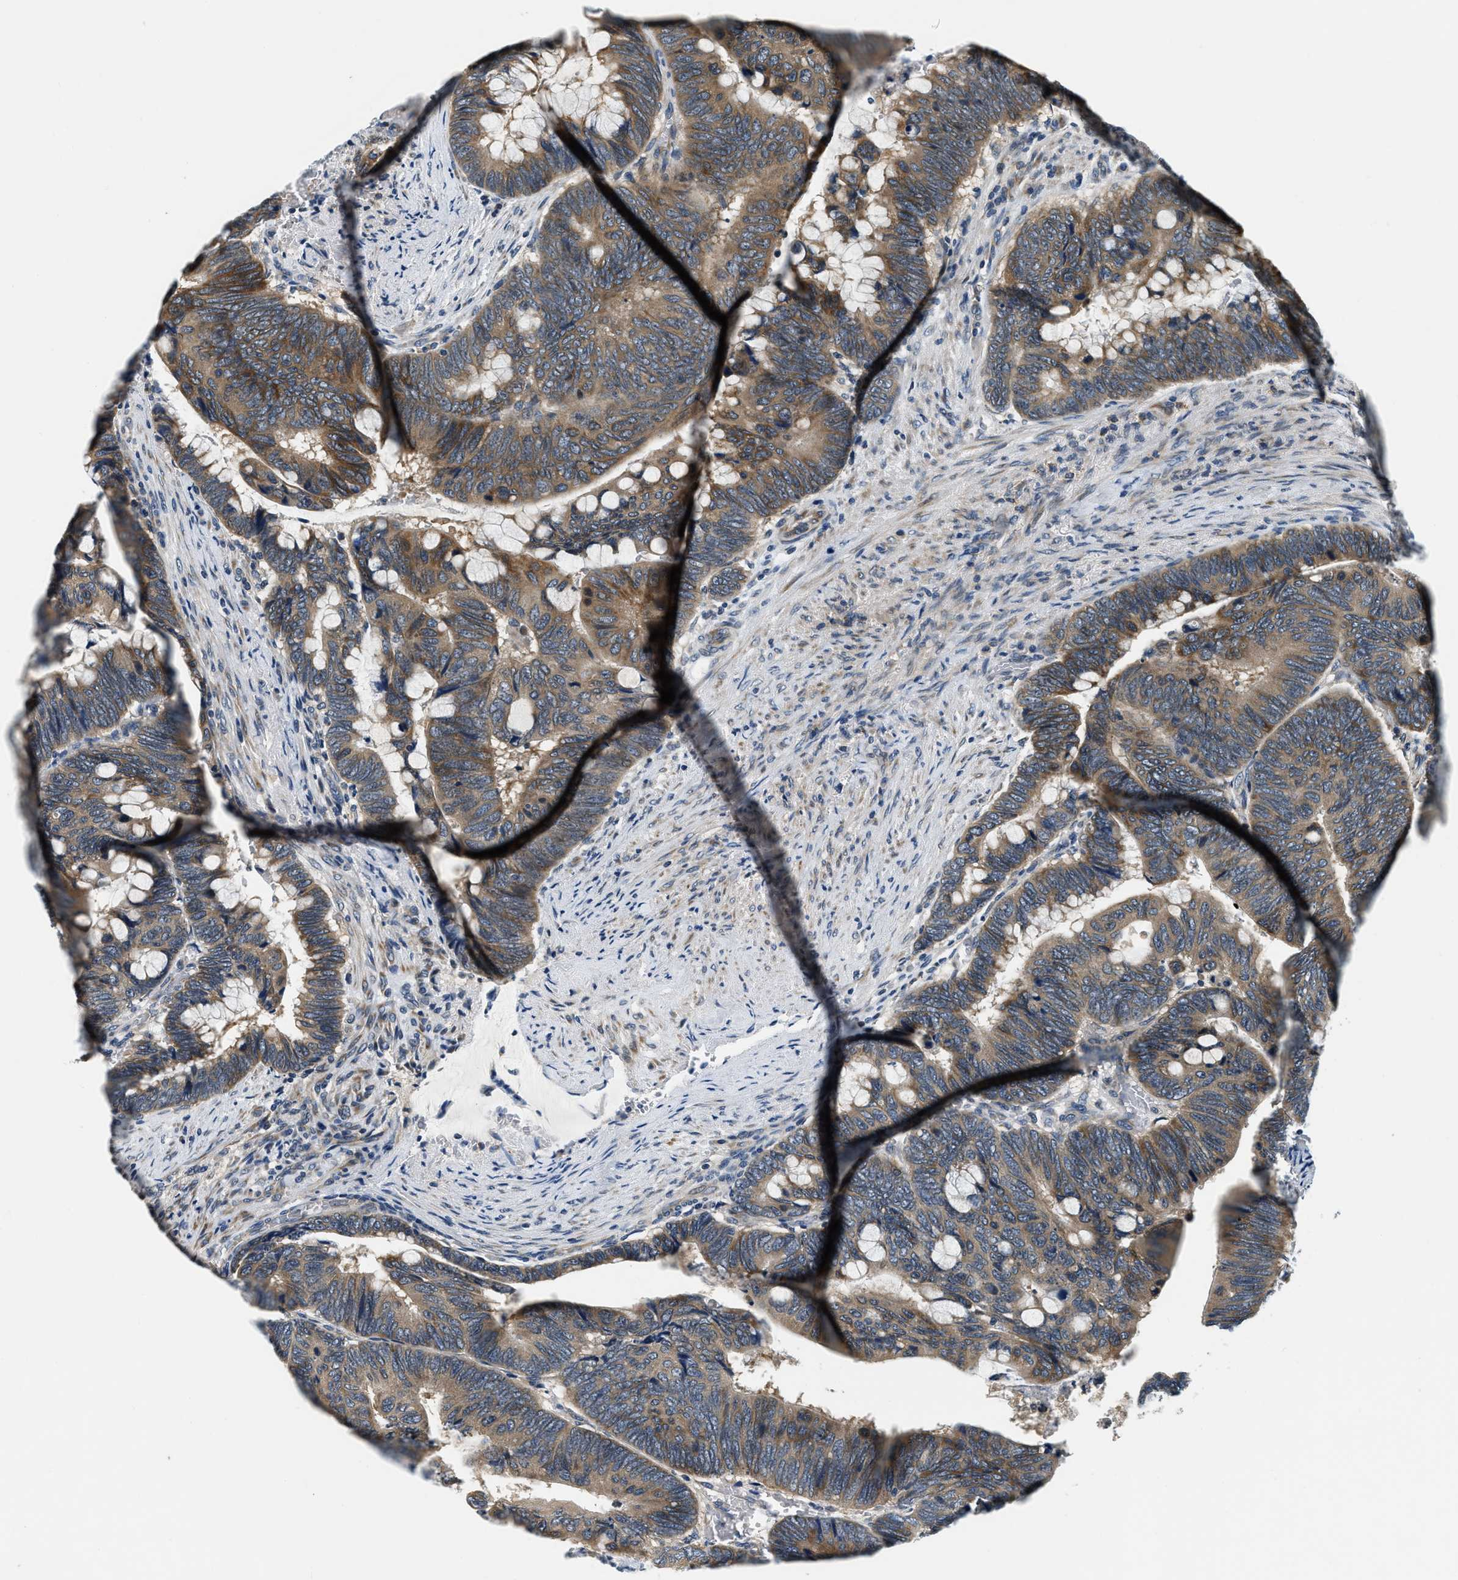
{"staining": {"intensity": "moderate", "quantity": ">75%", "location": "cytoplasmic/membranous"}, "tissue": "colorectal cancer", "cell_type": "Tumor cells", "image_type": "cancer", "snomed": [{"axis": "morphology", "description": "Normal tissue, NOS"}, {"axis": "morphology", "description": "Adenocarcinoma, NOS"}, {"axis": "topography", "description": "Rectum"}, {"axis": "topography", "description": "Peripheral nerve tissue"}], "caption": "A histopathology image of colorectal adenocarcinoma stained for a protein displays moderate cytoplasmic/membranous brown staining in tumor cells.", "gene": "YAE1", "patient": {"sex": "male", "age": 92}}